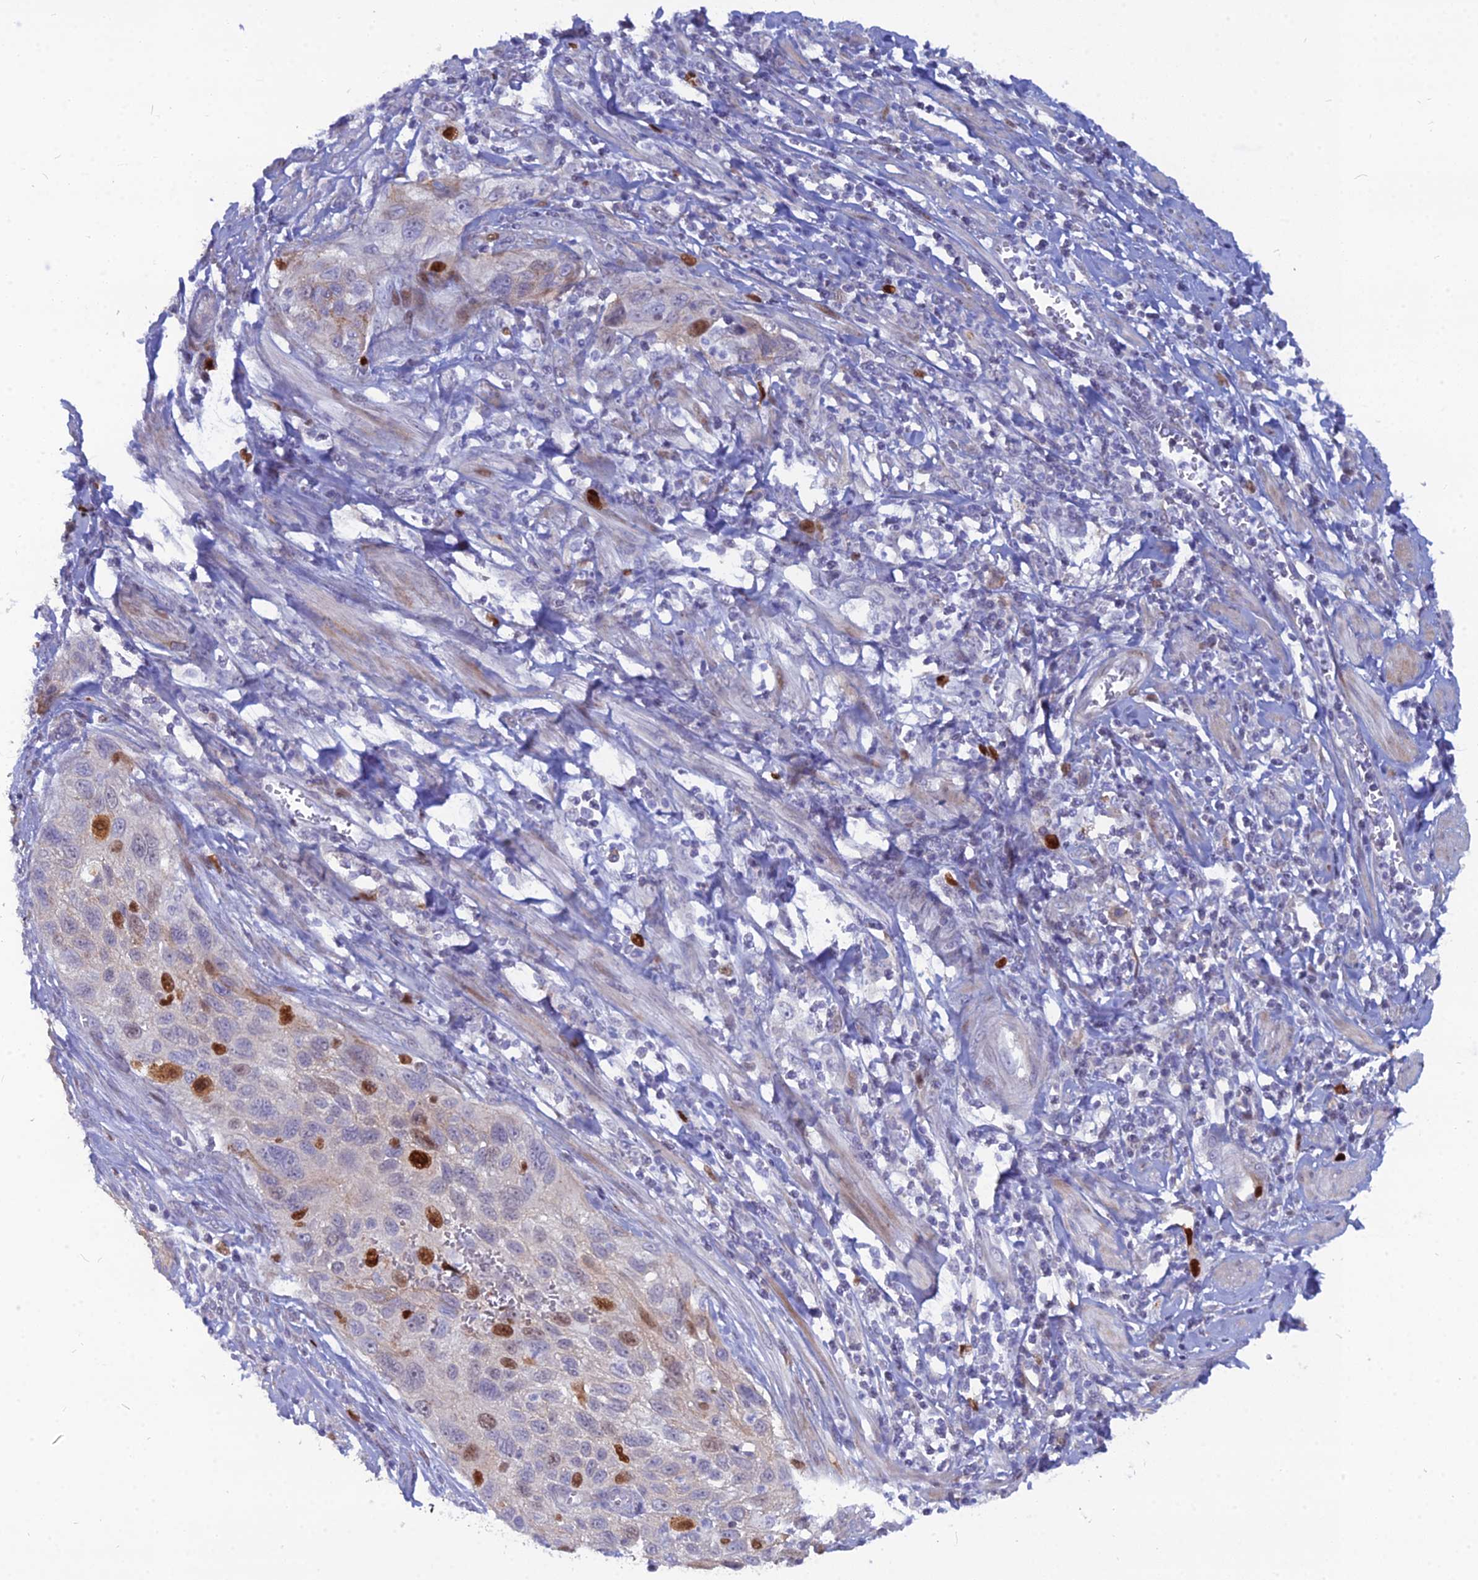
{"staining": {"intensity": "strong", "quantity": "<25%", "location": "nuclear"}, "tissue": "cervical cancer", "cell_type": "Tumor cells", "image_type": "cancer", "snomed": [{"axis": "morphology", "description": "Squamous cell carcinoma, NOS"}, {"axis": "topography", "description": "Cervix"}], "caption": "This is a histology image of immunohistochemistry staining of cervical cancer, which shows strong positivity in the nuclear of tumor cells.", "gene": "NUSAP1", "patient": {"sex": "female", "age": 70}}